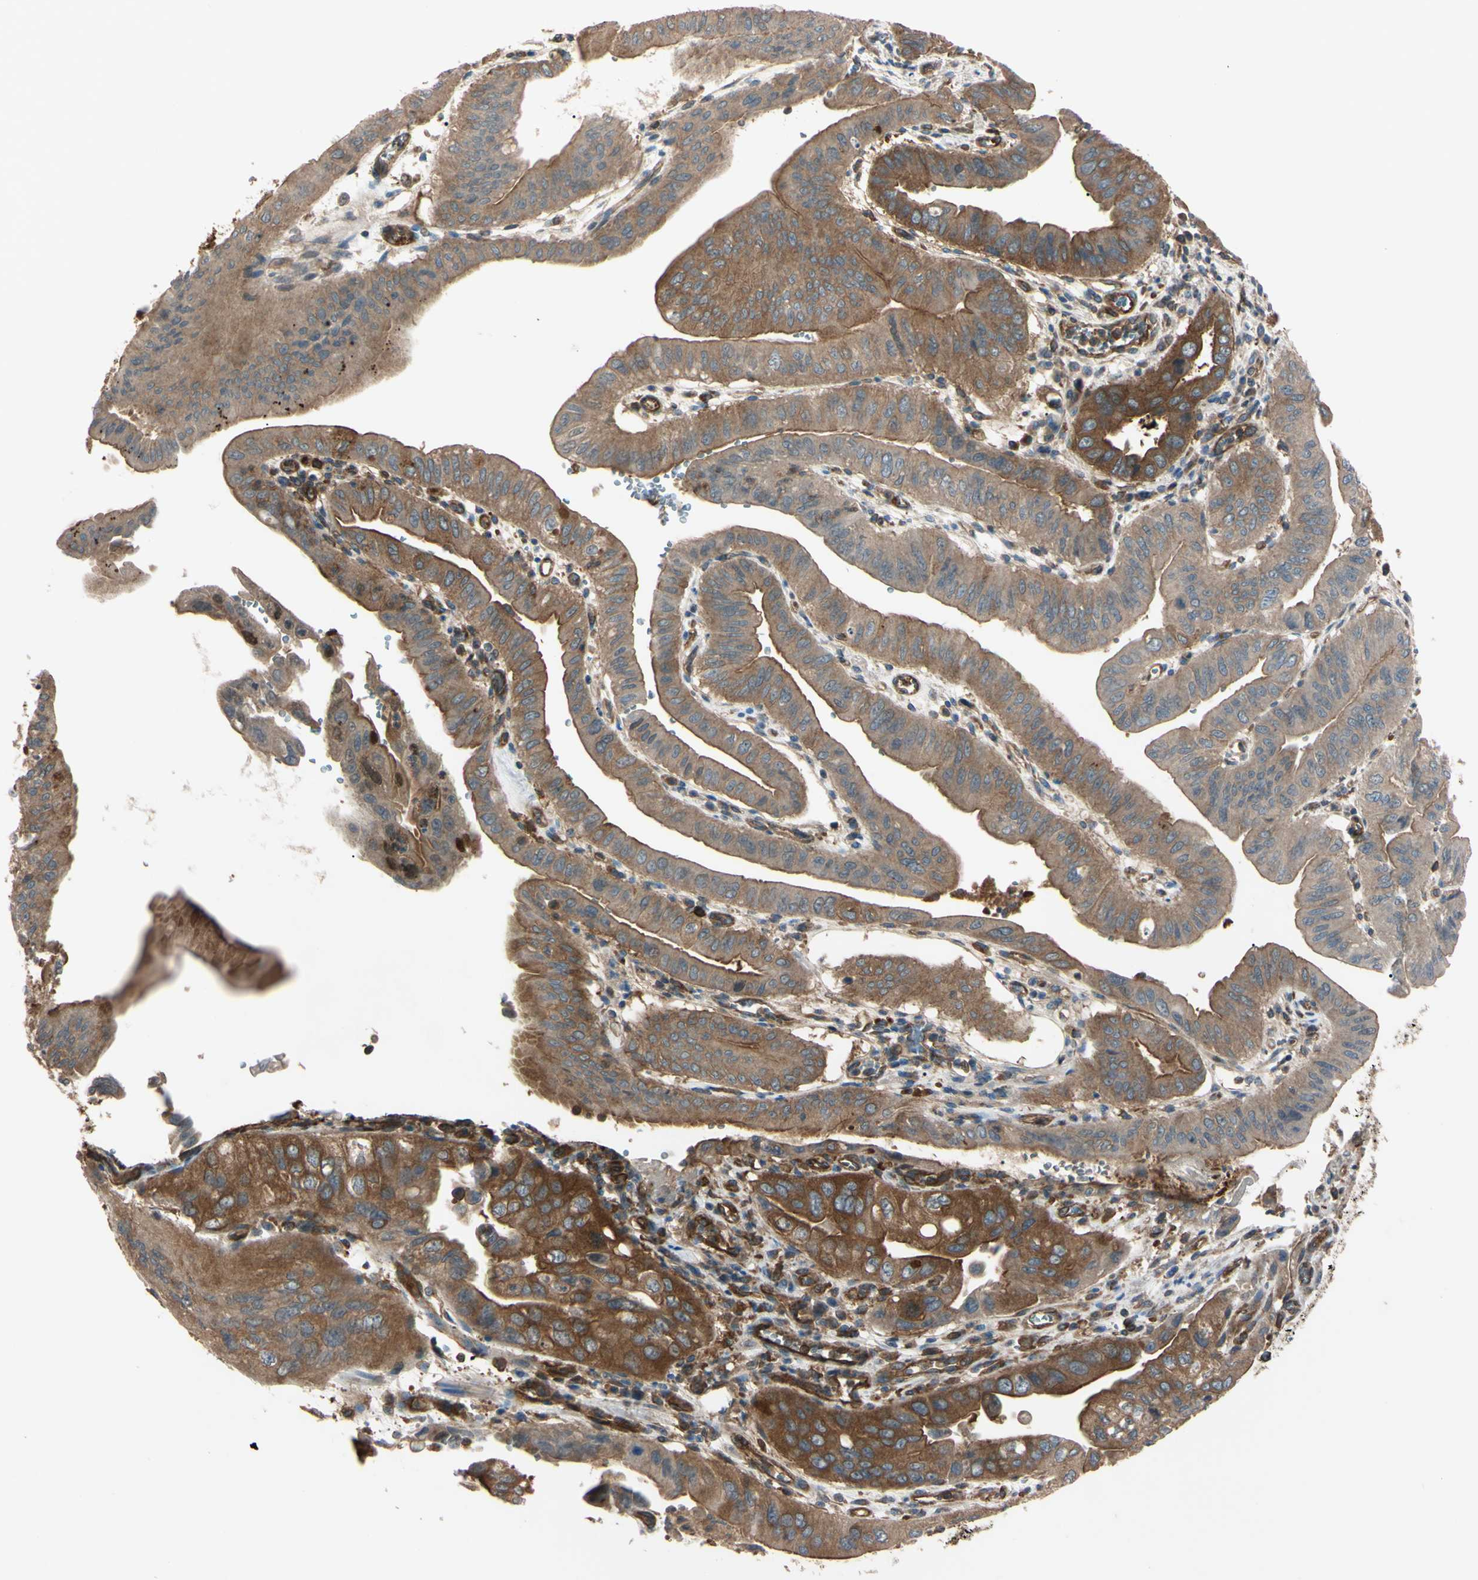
{"staining": {"intensity": "moderate", "quantity": ">75%", "location": "cytoplasmic/membranous"}, "tissue": "pancreatic cancer", "cell_type": "Tumor cells", "image_type": "cancer", "snomed": [{"axis": "morphology", "description": "Normal tissue, NOS"}, {"axis": "topography", "description": "Lymph node"}], "caption": "About >75% of tumor cells in human pancreatic cancer exhibit moderate cytoplasmic/membranous protein expression as visualized by brown immunohistochemical staining.", "gene": "PTPN12", "patient": {"sex": "male", "age": 50}}